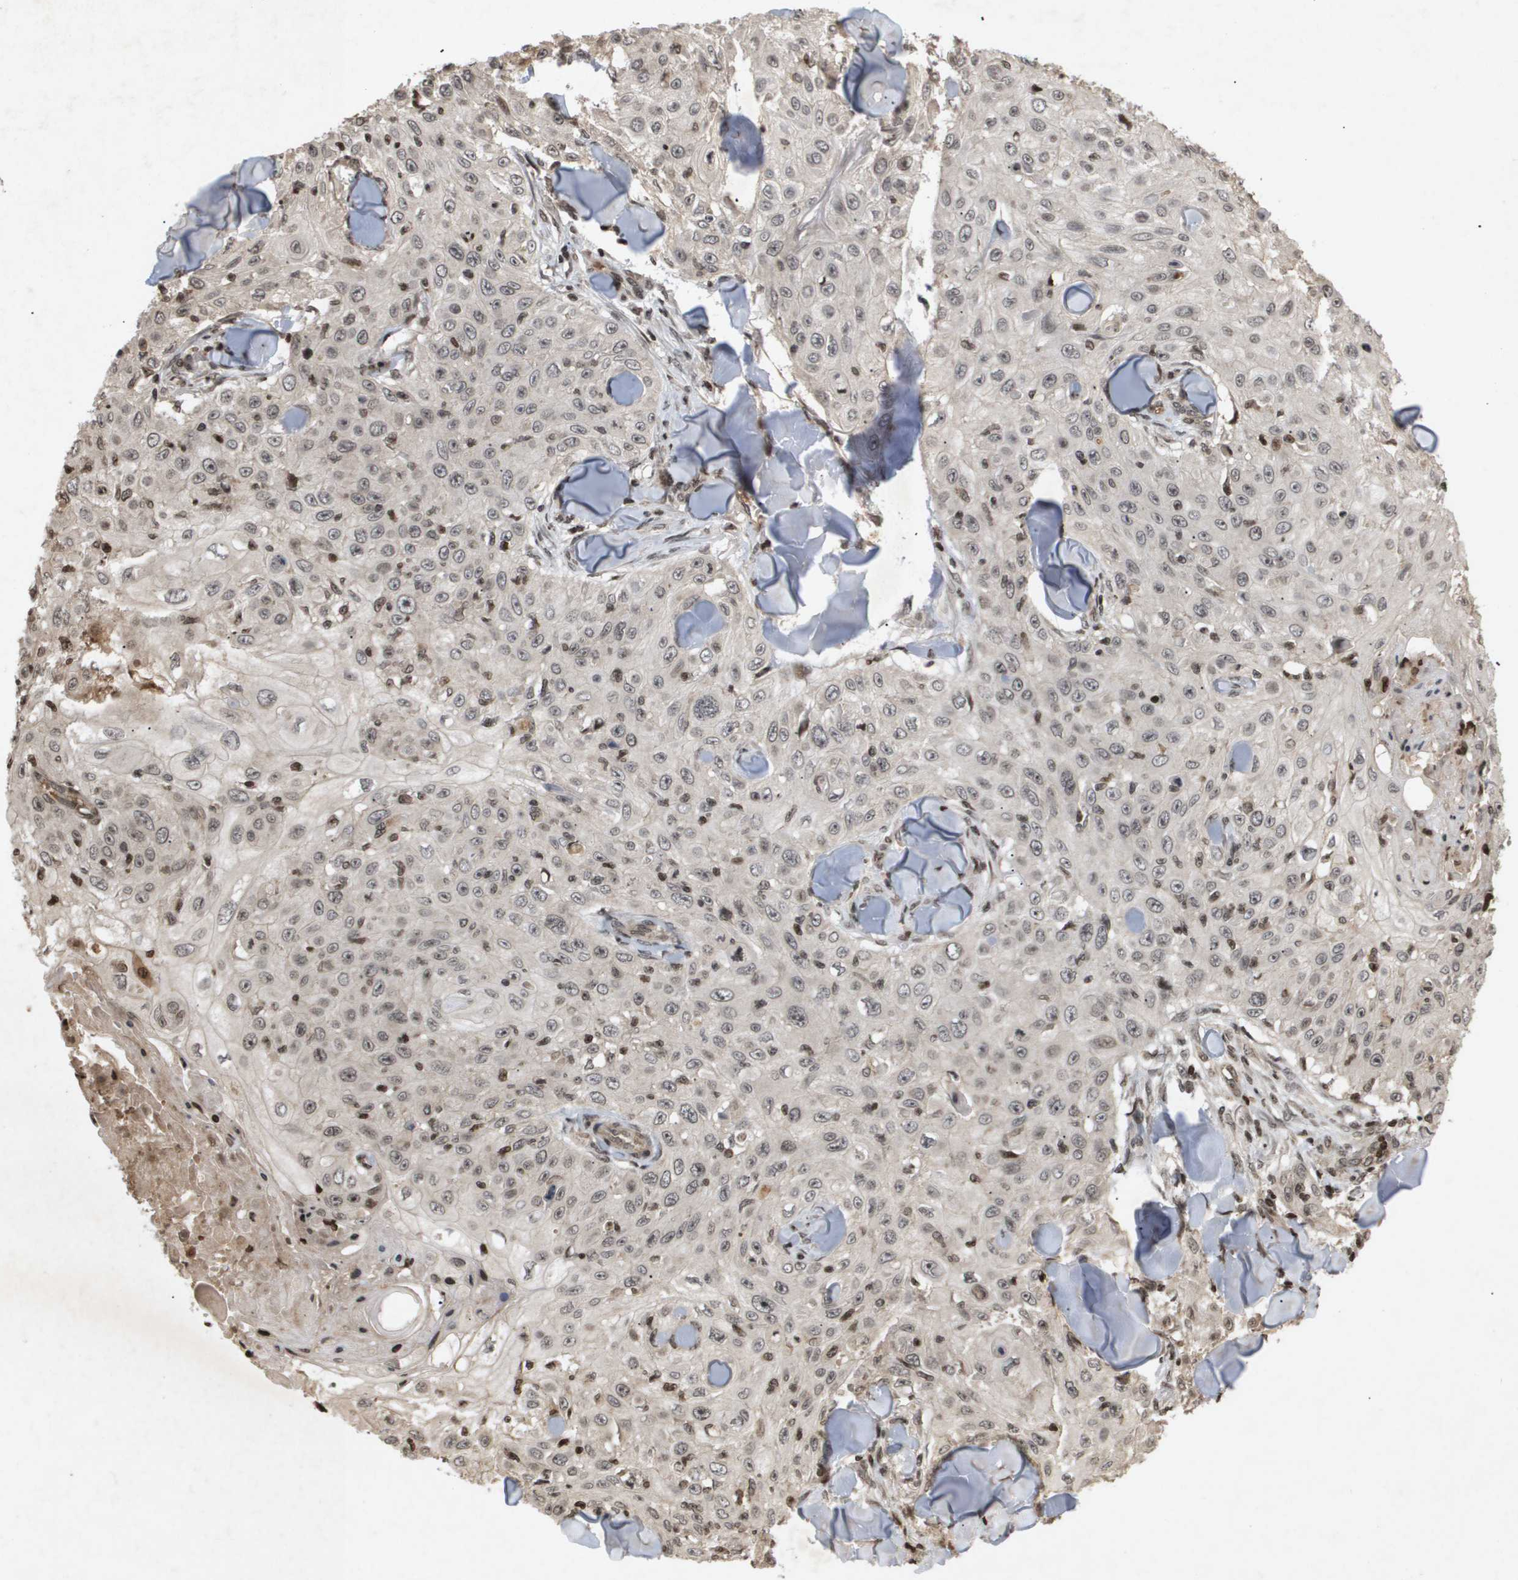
{"staining": {"intensity": "negative", "quantity": "none", "location": "none"}, "tissue": "skin cancer", "cell_type": "Tumor cells", "image_type": "cancer", "snomed": [{"axis": "morphology", "description": "Squamous cell carcinoma, NOS"}, {"axis": "topography", "description": "Skin"}], "caption": "This is an IHC micrograph of squamous cell carcinoma (skin). There is no positivity in tumor cells.", "gene": "HSPA6", "patient": {"sex": "male", "age": 86}}